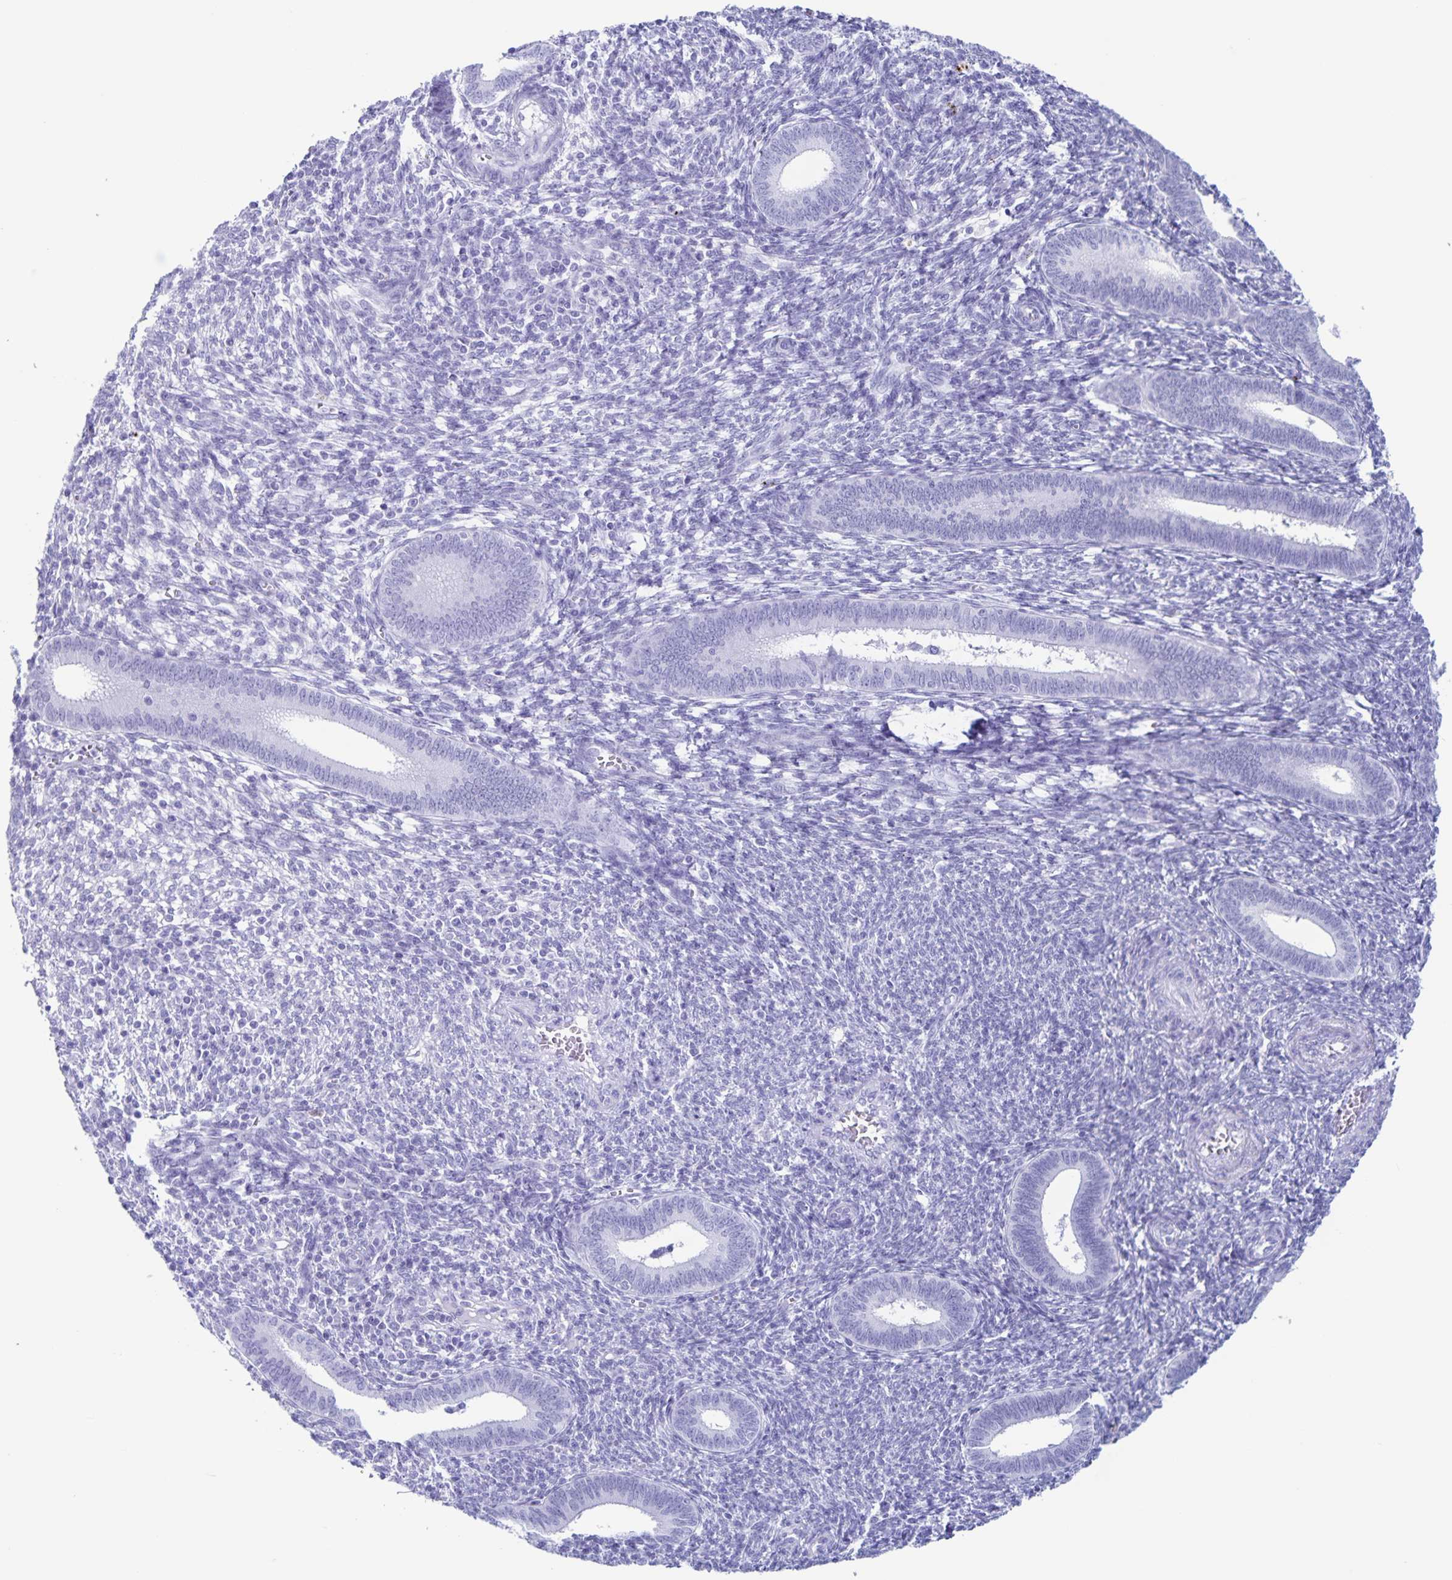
{"staining": {"intensity": "negative", "quantity": "none", "location": "none"}, "tissue": "endometrium", "cell_type": "Cells in endometrial stroma", "image_type": "normal", "snomed": [{"axis": "morphology", "description": "Normal tissue, NOS"}, {"axis": "topography", "description": "Endometrium"}], "caption": "This is an IHC image of benign endometrium. There is no positivity in cells in endometrial stroma.", "gene": "C12orf56", "patient": {"sex": "female", "age": 41}}